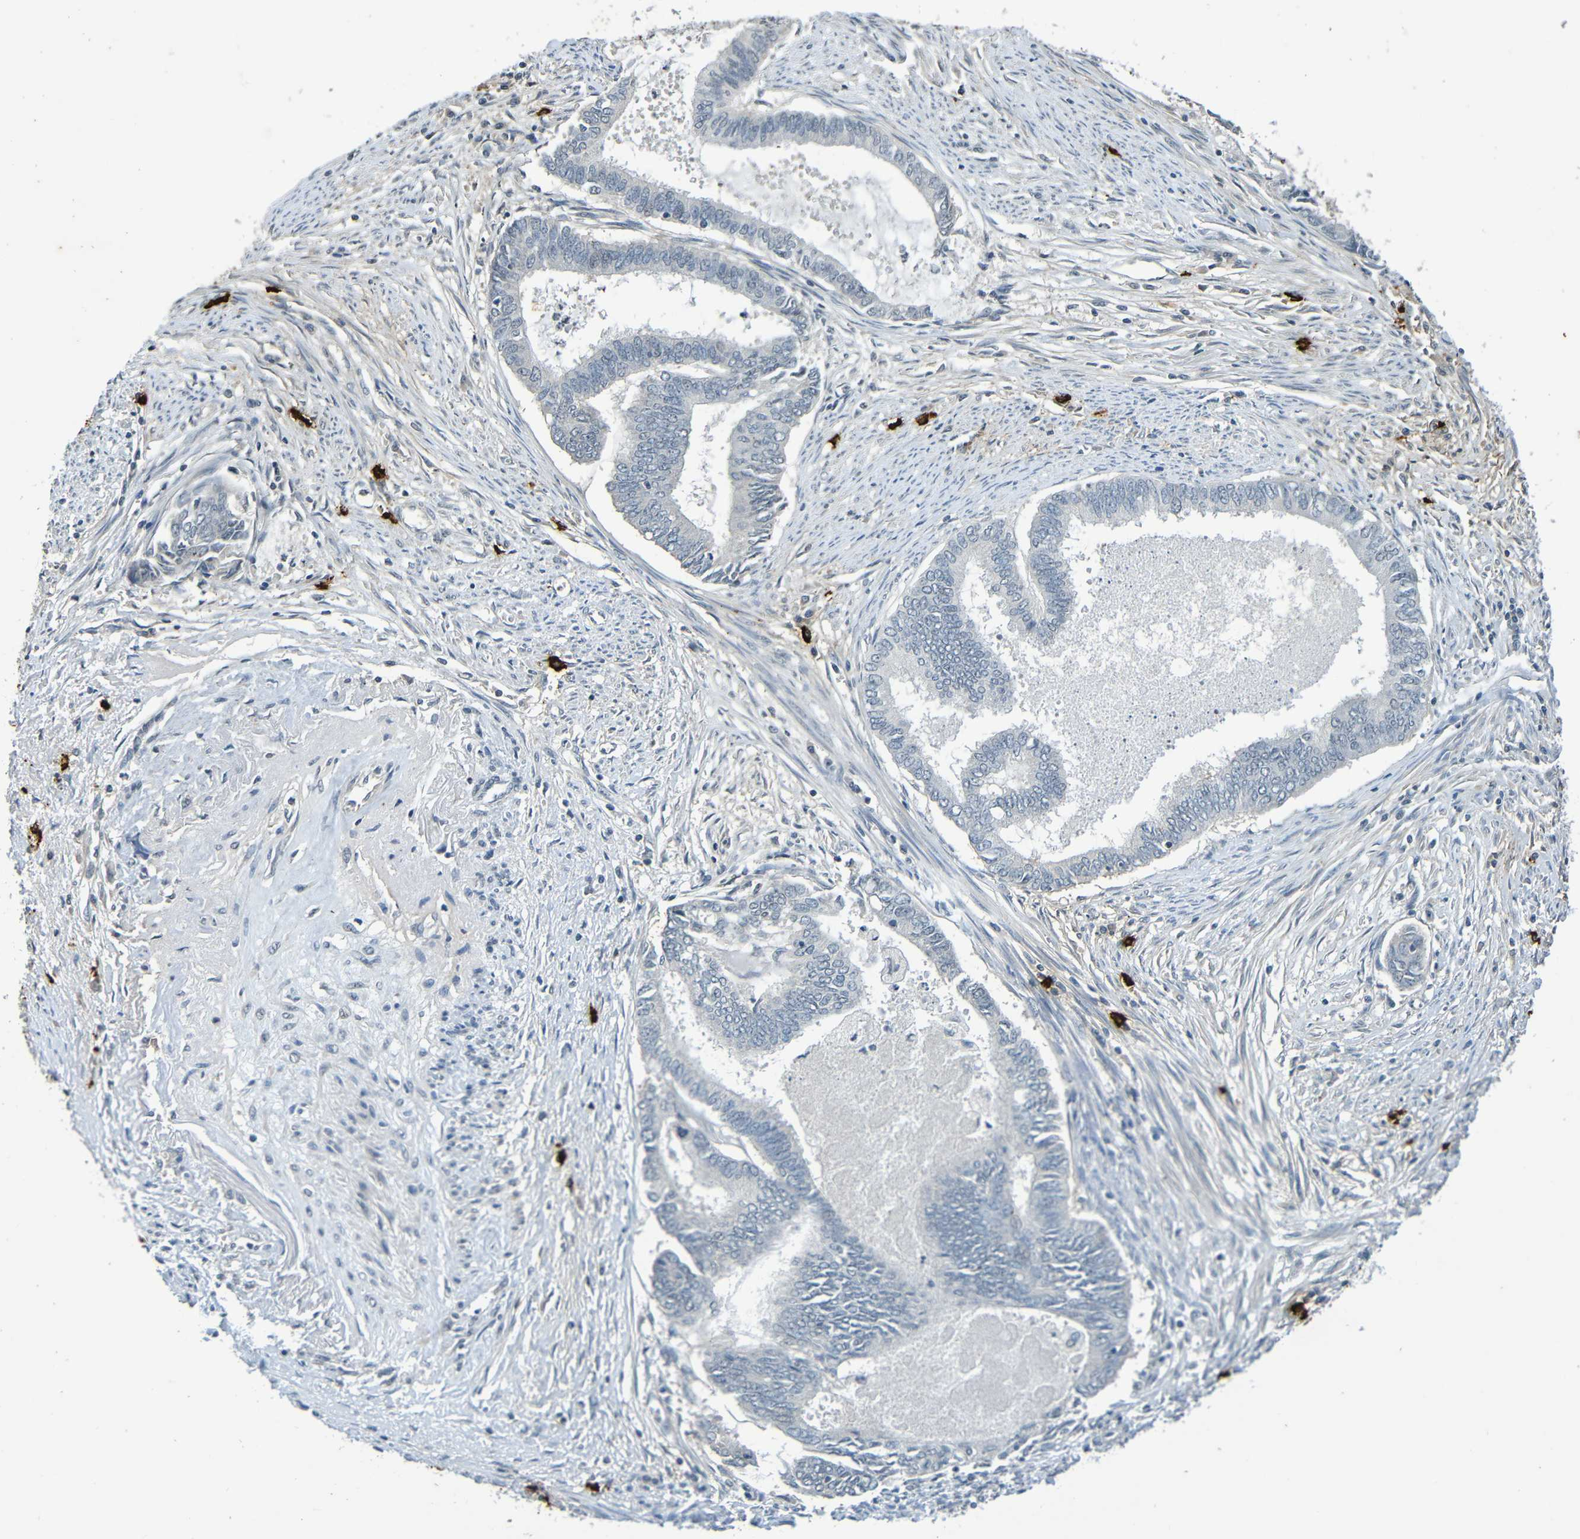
{"staining": {"intensity": "negative", "quantity": "none", "location": "none"}, "tissue": "endometrial cancer", "cell_type": "Tumor cells", "image_type": "cancer", "snomed": [{"axis": "morphology", "description": "Adenocarcinoma, NOS"}, {"axis": "topography", "description": "Endometrium"}], "caption": "High magnification brightfield microscopy of adenocarcinoma (endometrial) stained with DAB (brown) and counterstained with hematoxylin (blue): tumor cells show no significant expression.", "gene": "C3AR1", "patient": {"sex": "female", "age": 86}}